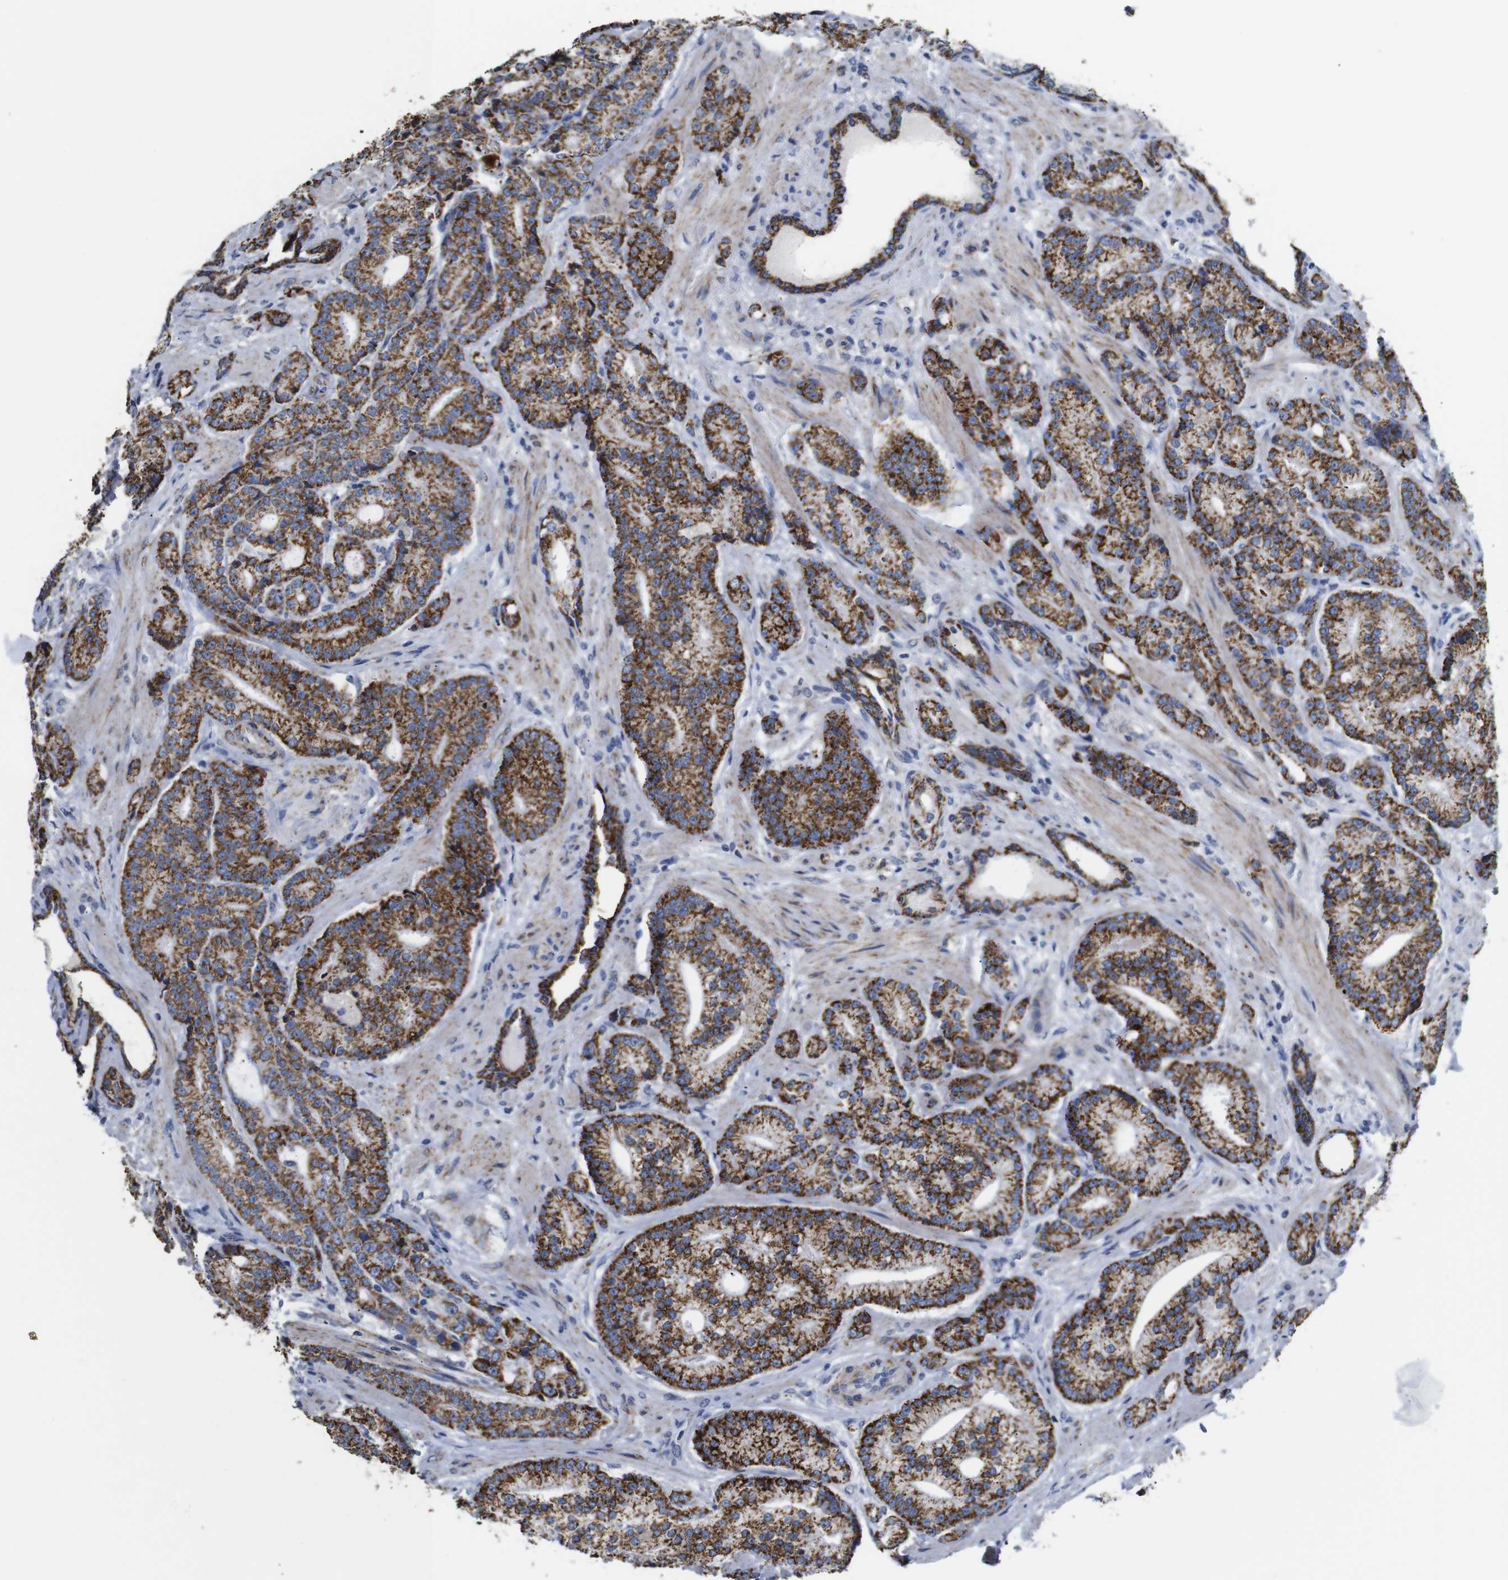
{"staining": {"intensity": "strong", "quantity": ">75%", "location": "cytoplasmic/membranous"}, "tissue": "prostate cancer", "cell_type": "Tumor cells", "image_type": "cancer", "snomed": [{"axis": "morphology", "description": "Adenocarcinoma, High grade"}, {"axis": "topography", "description": "Prostate"}], "caption": "Human prostate cancer stained with a protein marker displays strong staining in tumor cells.", "gene": "MAOA", "patient": {"sex": "male", "age": 61}}